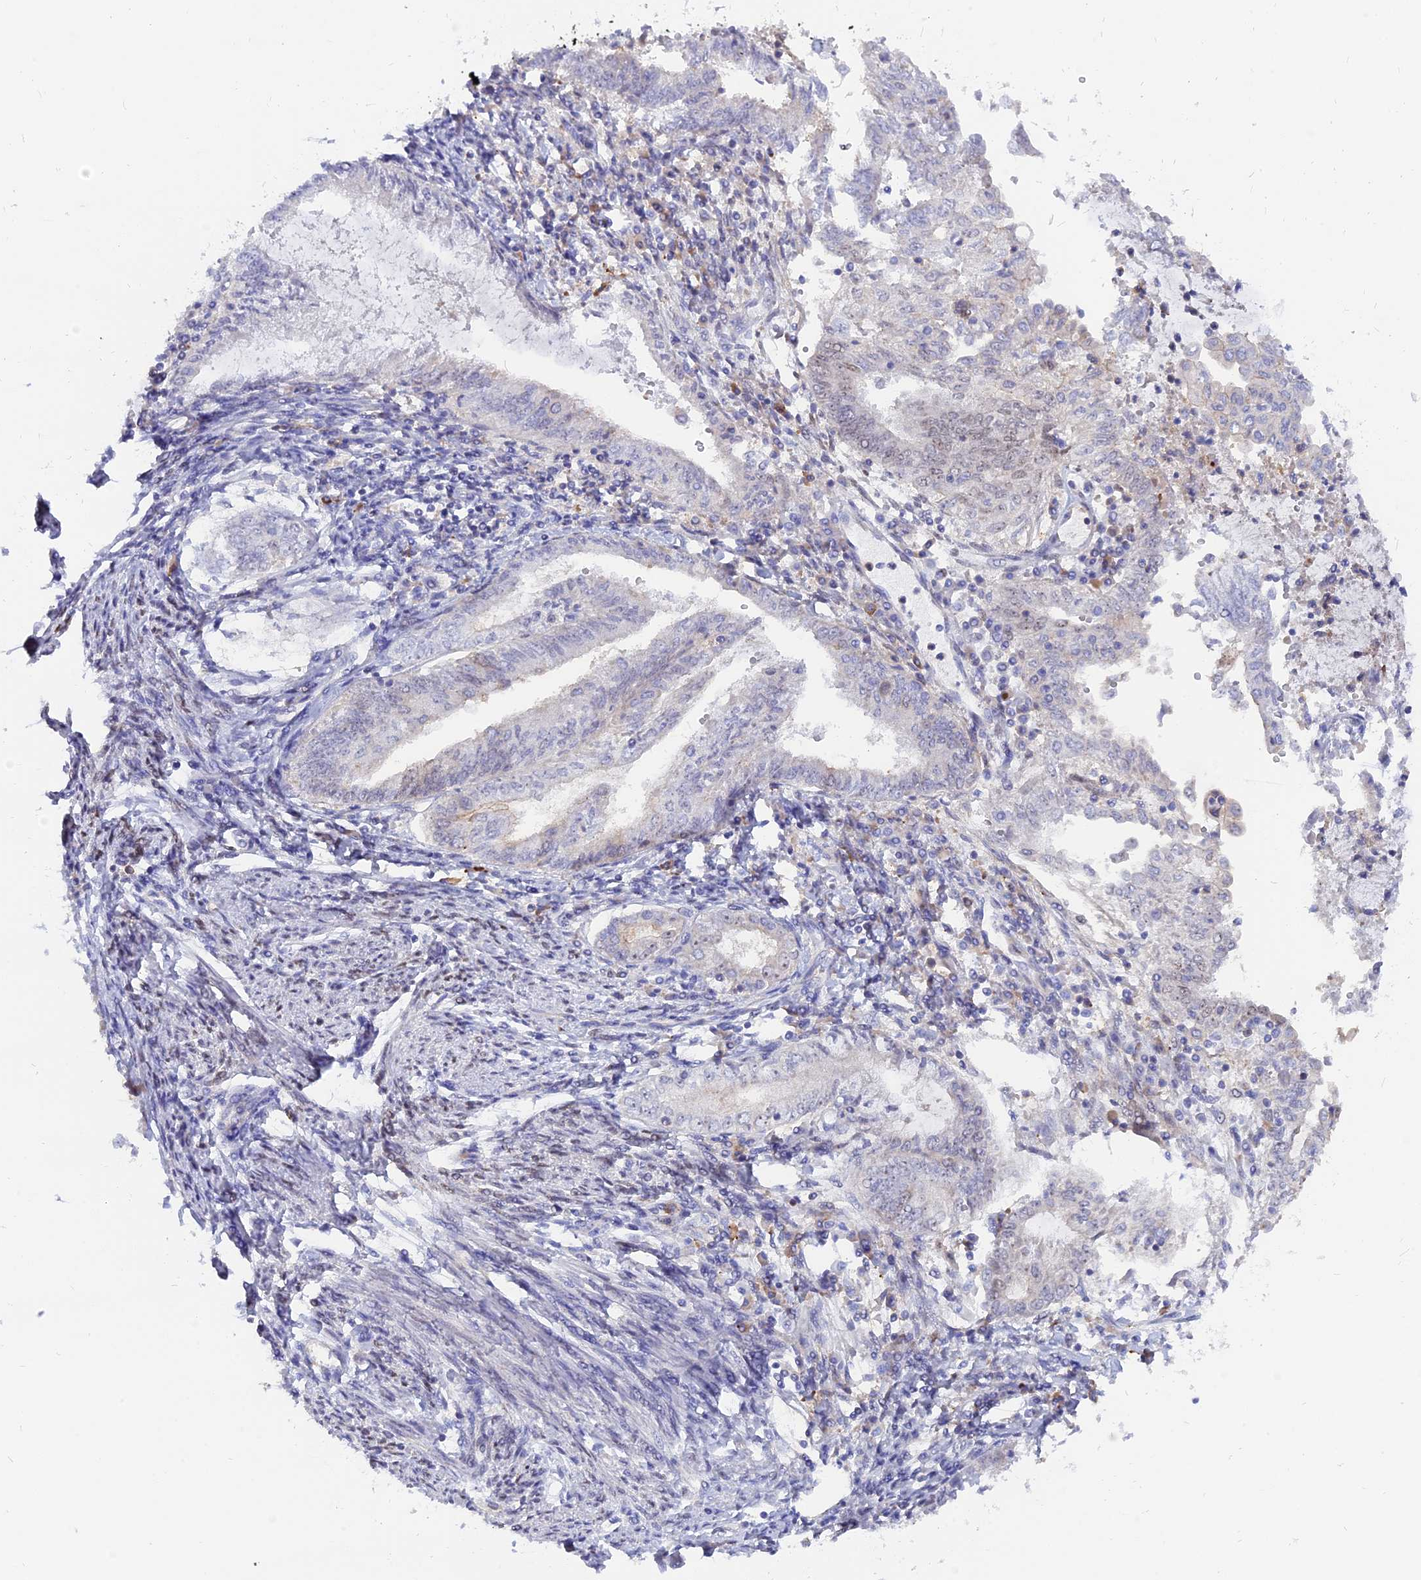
{"staining": {"intensity": "weak", "quantity": "<25%", "location": "cytoplasmic/membranous"}, "tissue": "endometrial cancer", "cell_type": "Tumor cells", "image_type": "cancer", "snomed": [{"axis": "morphology", "description": "Adenocarcinoma, NOS"}, {"axis": "topography", "description": "Endometrium"}], "caption": "The histopathology image exhibits no staining of tumor cells in endometrial adenocarcinoma.", "gene": "CENPV", "patient": {"sex": "female", "age": 66}}